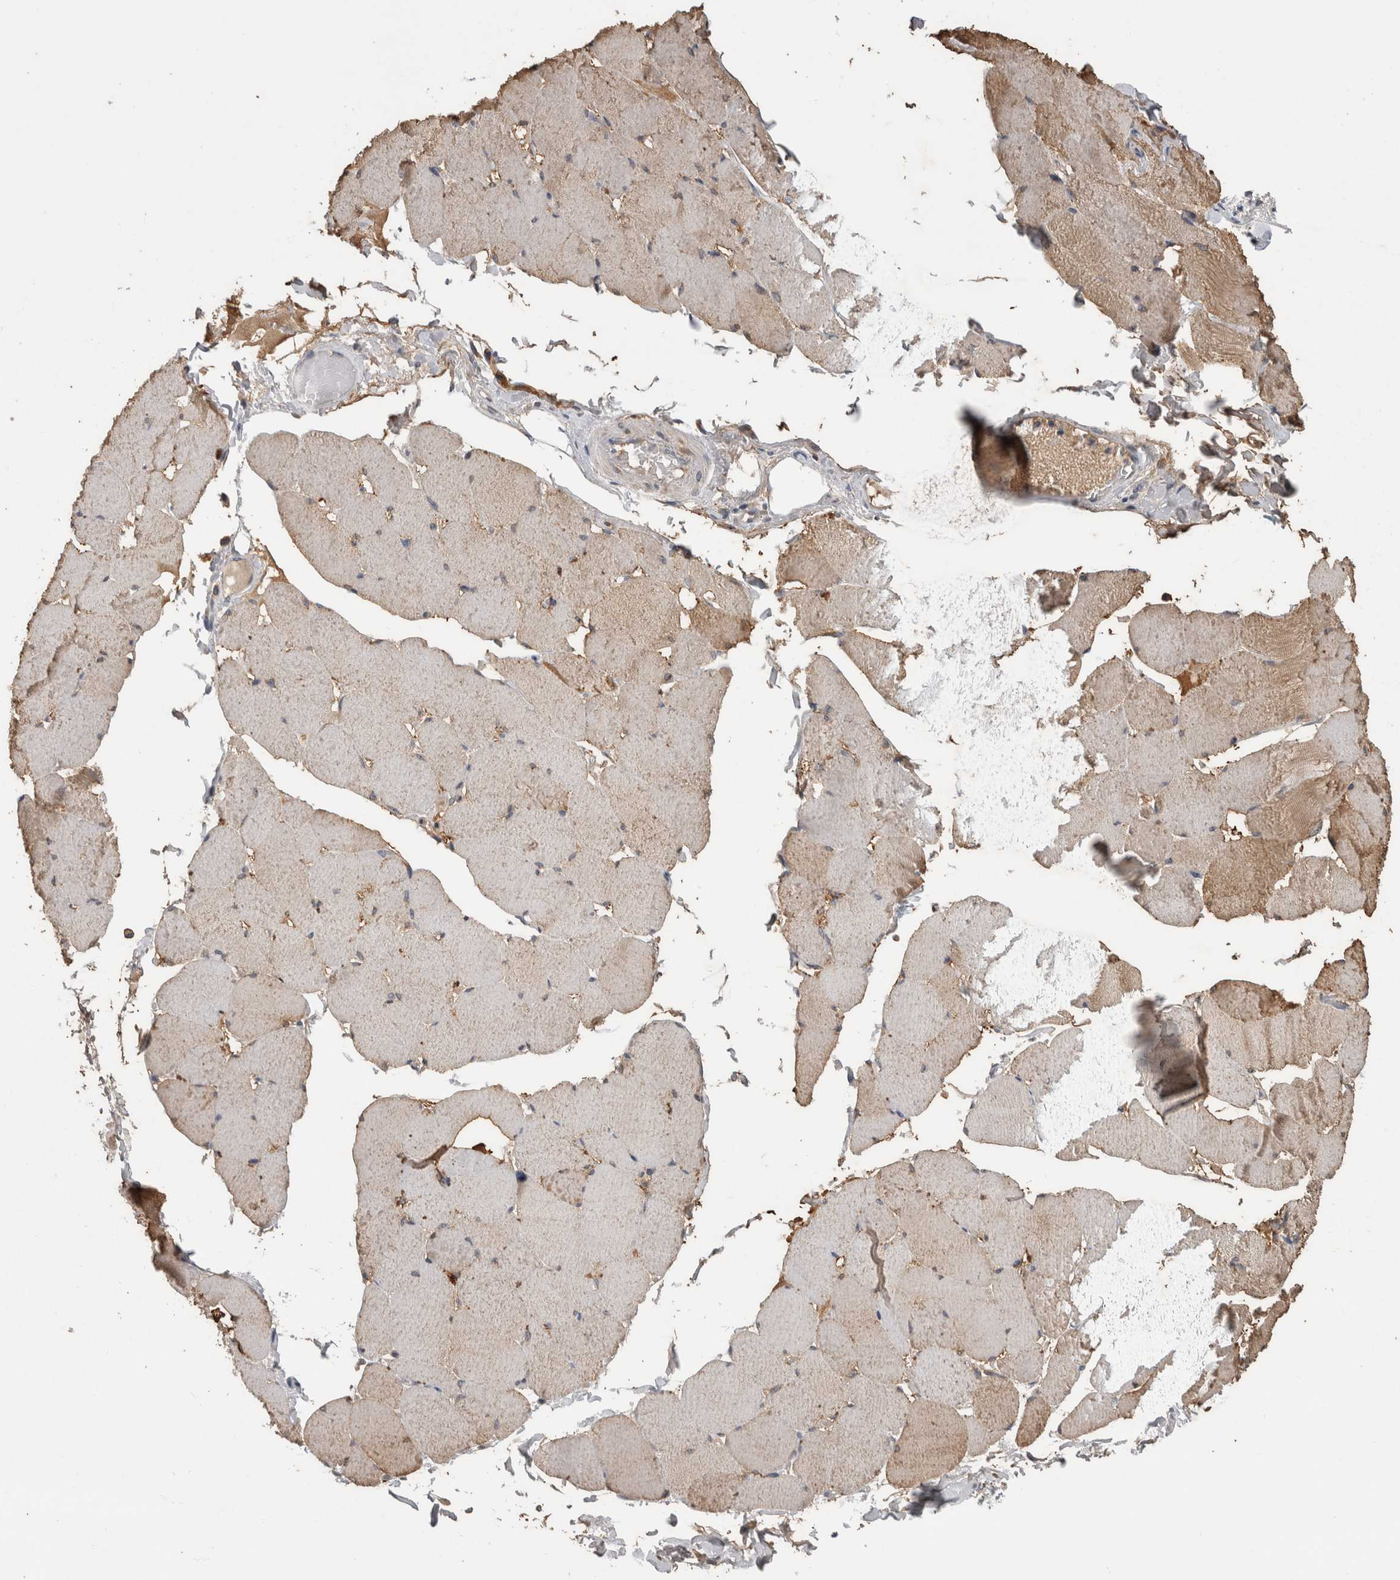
{"staining": {"intensity": "moderate", "quantity": "25%-75%", "location": "cytoplasmic/membranous"}, "tissue": "skeletal muscle", "cell_type": "Myocytes", "image_type": "normal", "snomed": [{"axis": "morphology", "description": "Normal tissue, NOS"}, {"axis": "topography", "description": "Skin"}, {"axis": "topography", "description": "Skeletal muscle"}], "caption": "Protein expression by immunohistochemistry (IHC) displays moderate cytoplasmic/membranous staining in approximately 25%-75% of myocytes in normal skeletal muscle. (DAB (3,3'-diaminobenzidine) IHC, brown staining for protein, blue staining for nuclei).", "gene": "ANXA13", "patient": {"sex": "male", "age": 83}}